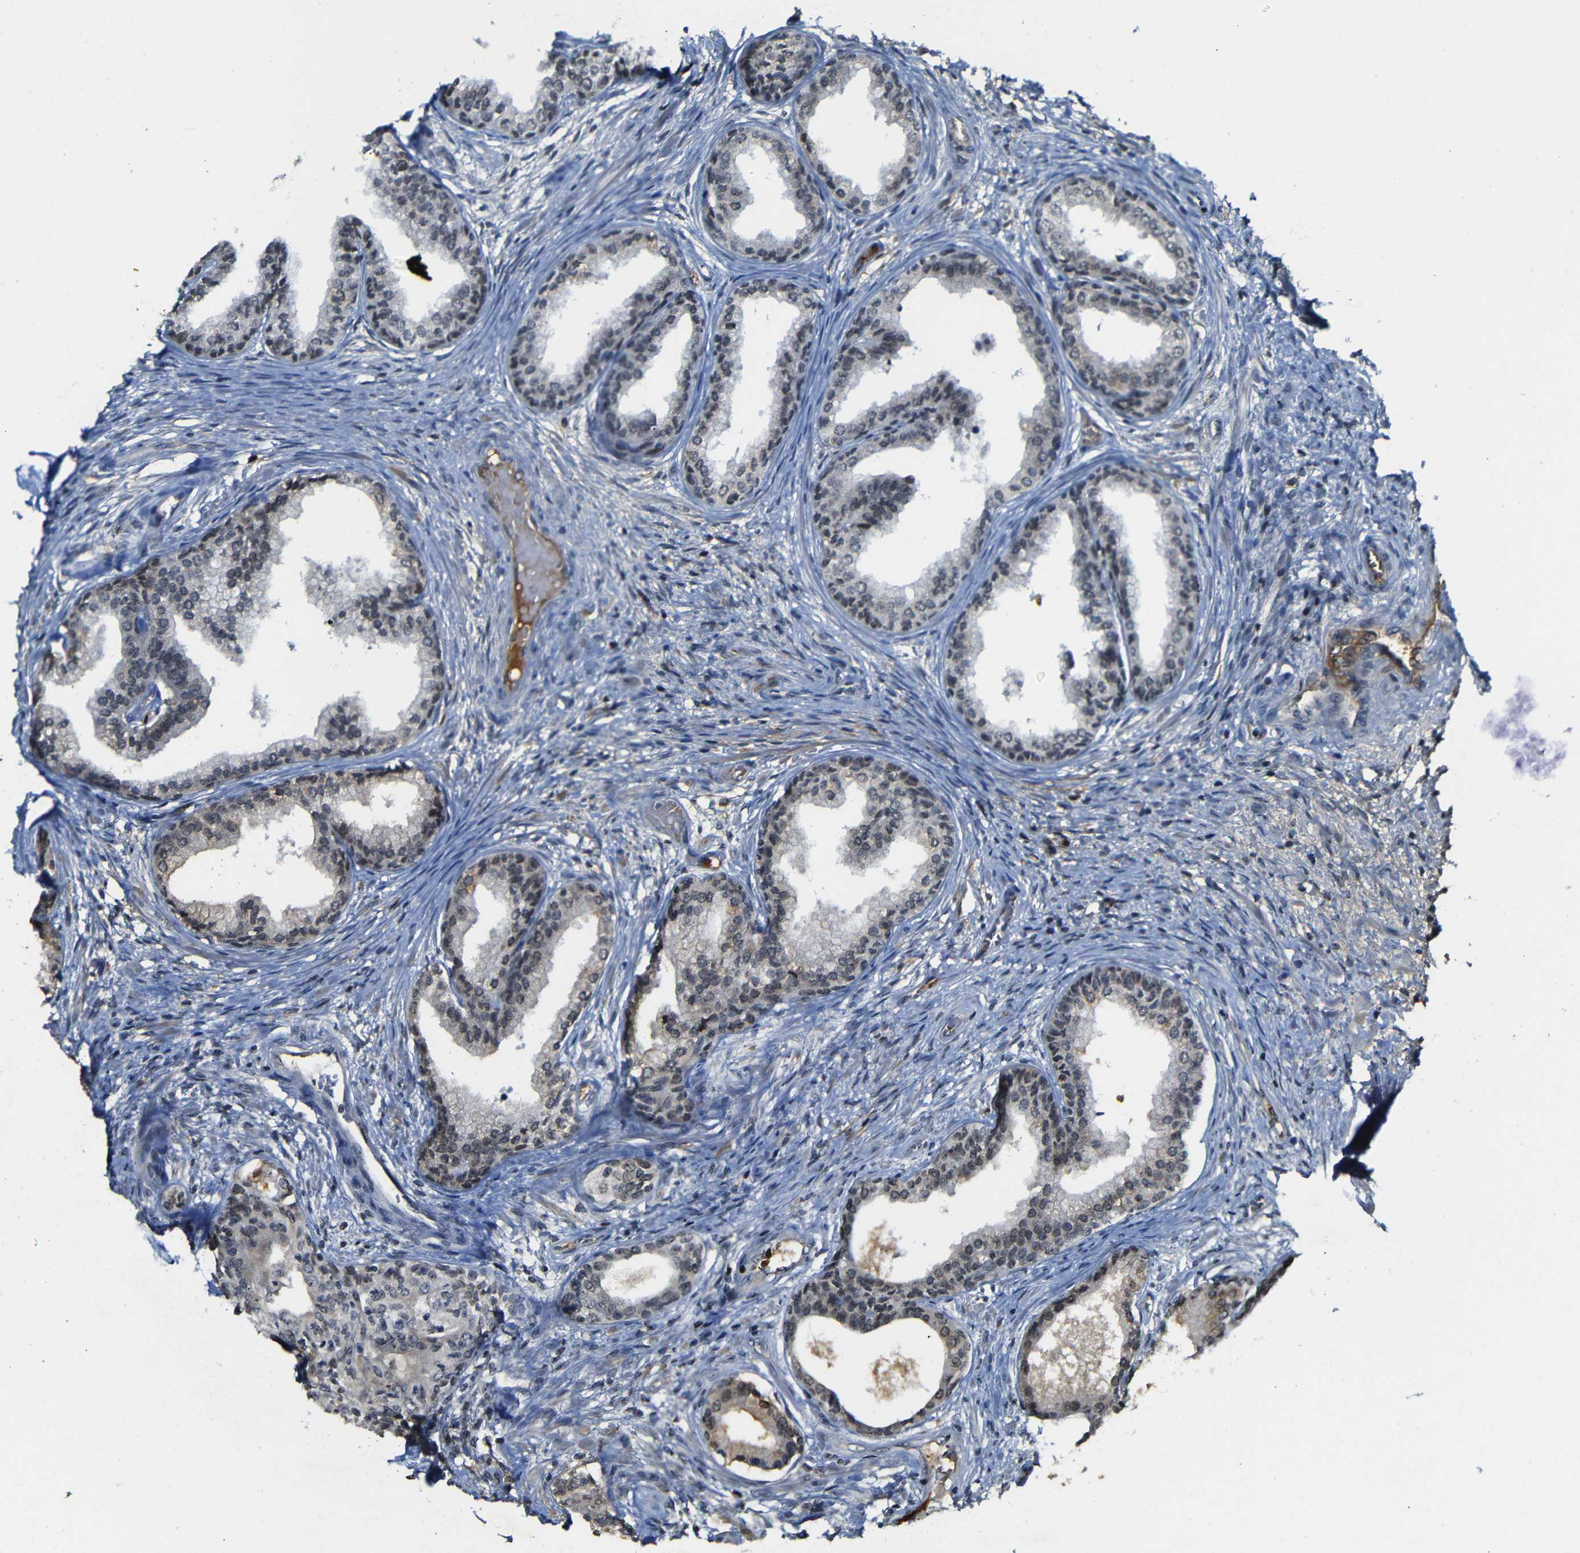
{"staining": {"intensity": "moderate", "quantity": "25%-75%", "location": "cytoplasmic/membranous,nuclear"}, "tissue": "prostate", "cell_type": "Glandular cells", "image_type": "normal", "snomed": [{"axis": "morphology", "description": "Normal tissue, NOS"}, {"axis": "topography", "description": "Prostate"}], "caption": "A micrograph showing moderate cytoplasmic/membranous,nuclear expression in approximately 25%-75% of glandular cells in normal prostate, as visualized by brown immunohistochemical staining.", "gene": "MYC", "patient": {"sex": "male", "age": 76}}